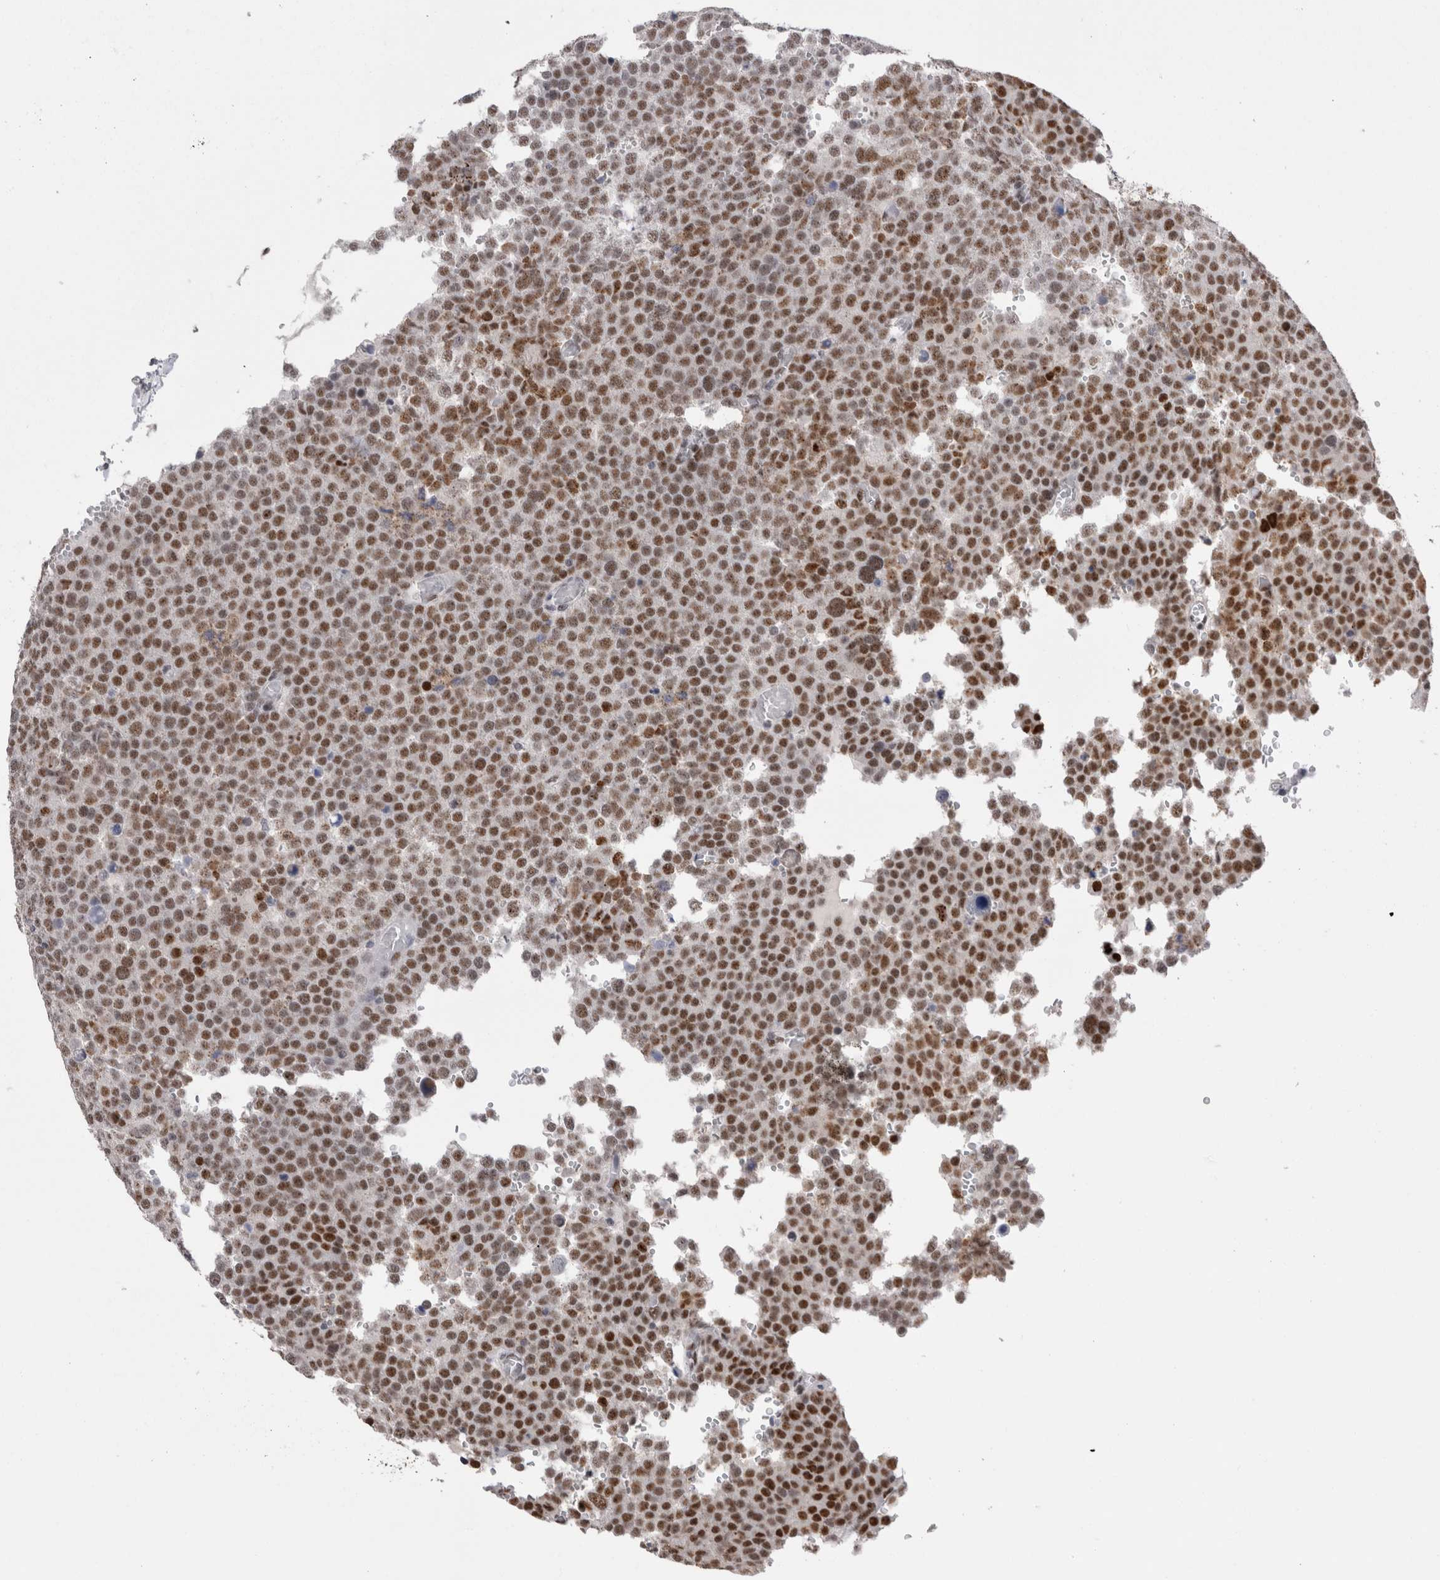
{"staining": {"intensity": "strong", "quantity": ">75%", "location": "nuclear"}, "tissue": "testis cancer", "cell_type": "Tumor cells", "image_type": "cancer", "snomed": [{"axis": "morphology", "description": "Seminoma, NOS"}, {"axis": "topography", "description": "Testis"}], "caption": "Protein expression analysis of testis seminoma demonstrates strong nuclear positivity in approximately >75% of tumor cells.", "gene": "RBM6", "patient": {"sex": "male", "age": 71}}